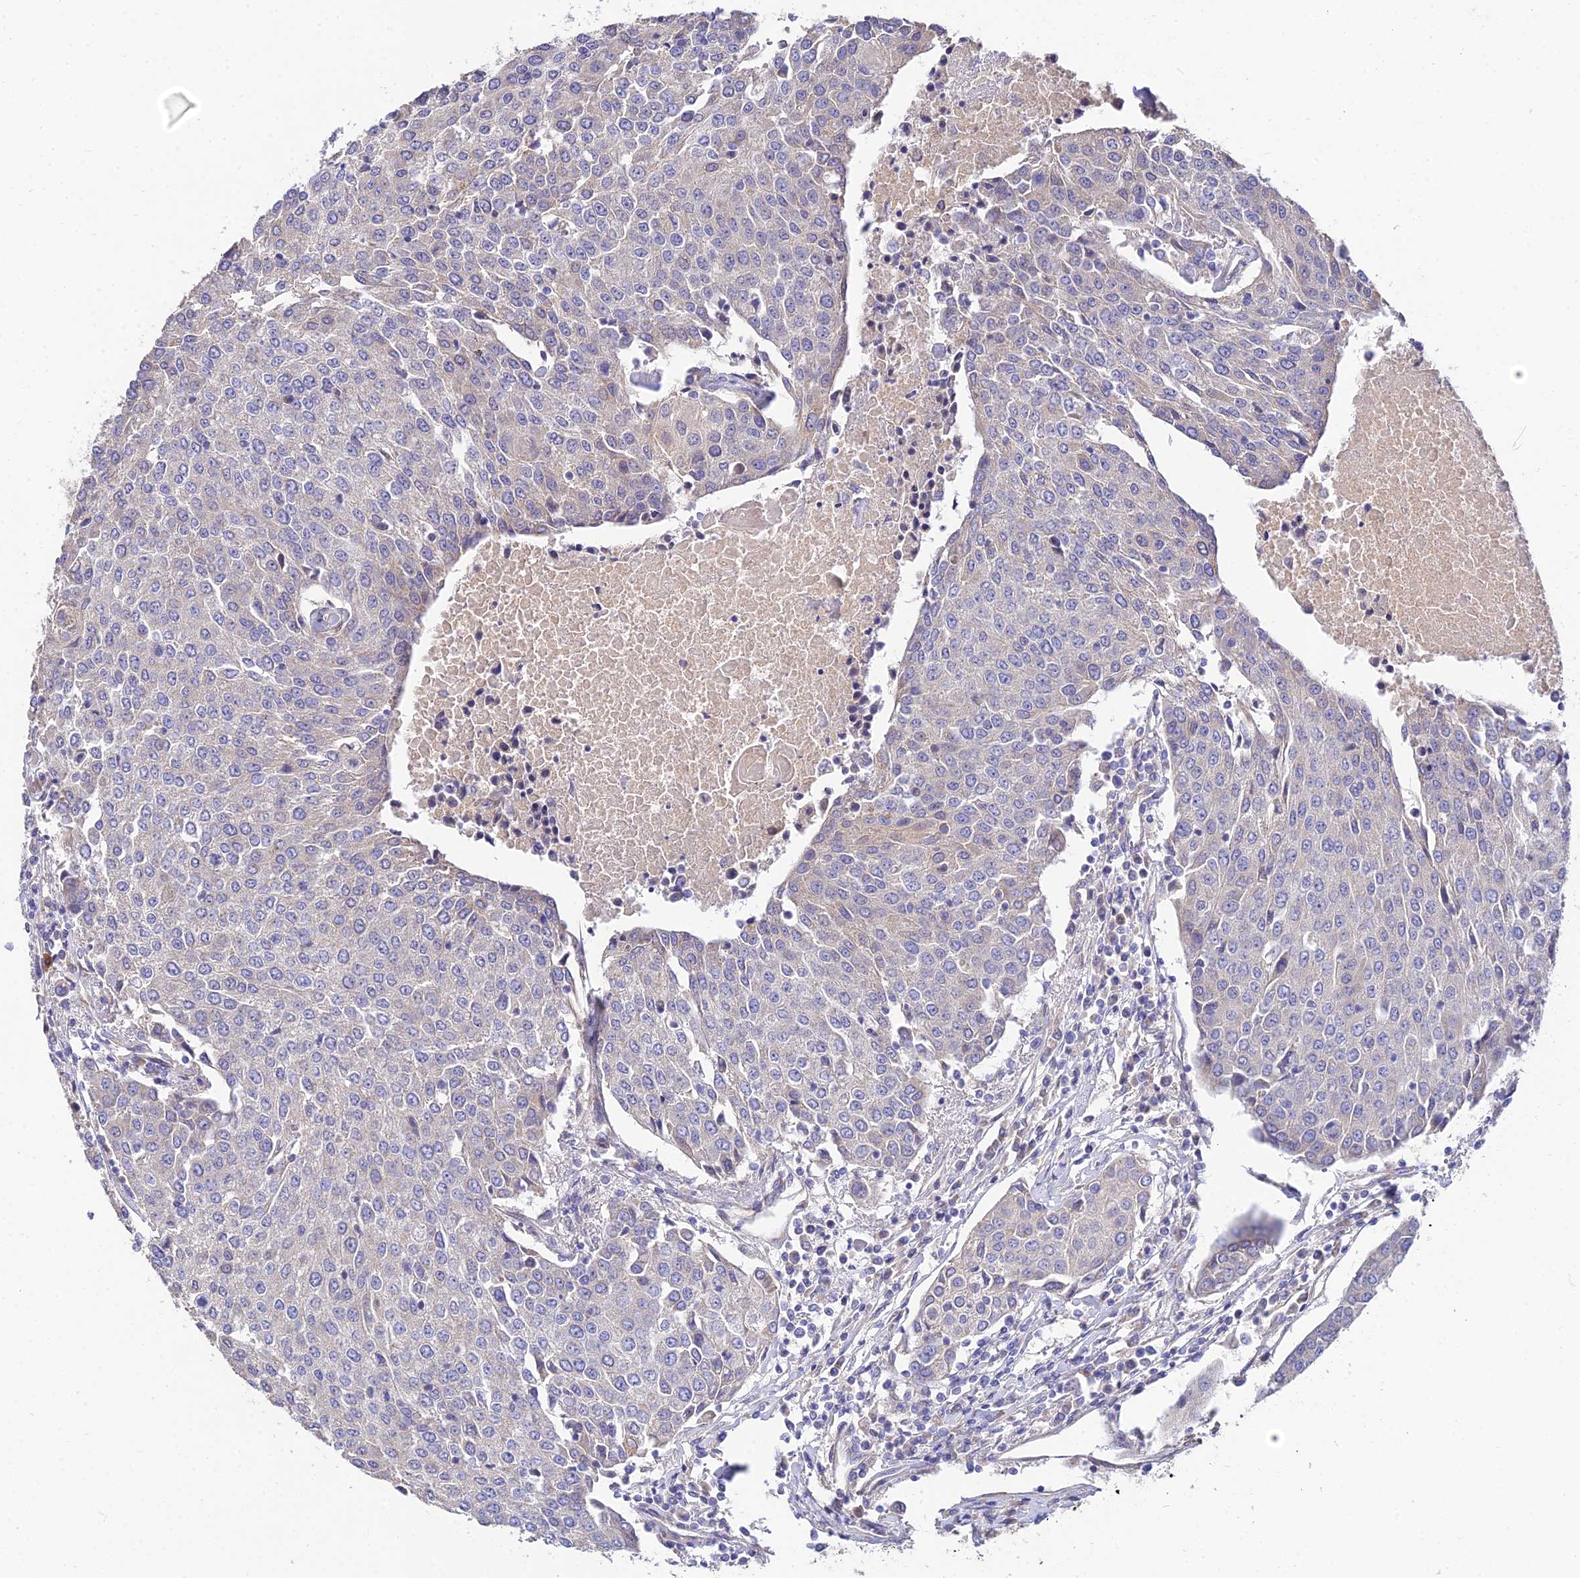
{"staining": {"intensity": "weak", "quantity": "<25%", "location": "cytoplasmic/membranous"}, "tissue": "urothelial cancer", "cell_type": "Tumor cells", "image_type": "cancer", "snomed": [{"axis": "morphology", "description": "Urothelial carcinoma, High grade"}, {"axis": "topography", "description": "Urinary bladder"}], "caption": "The histopathology image demonstrates no significant positivity in tumor cells of high-grade urothelial carcinoma. The staining was performed using DAB to visualize the protein expression in brown, while the nuclei were stained in blue with hematoxylin (Magnification: 20x).", "gene": "ARL8B", "patient": {"sex": "female", "age": 85}}